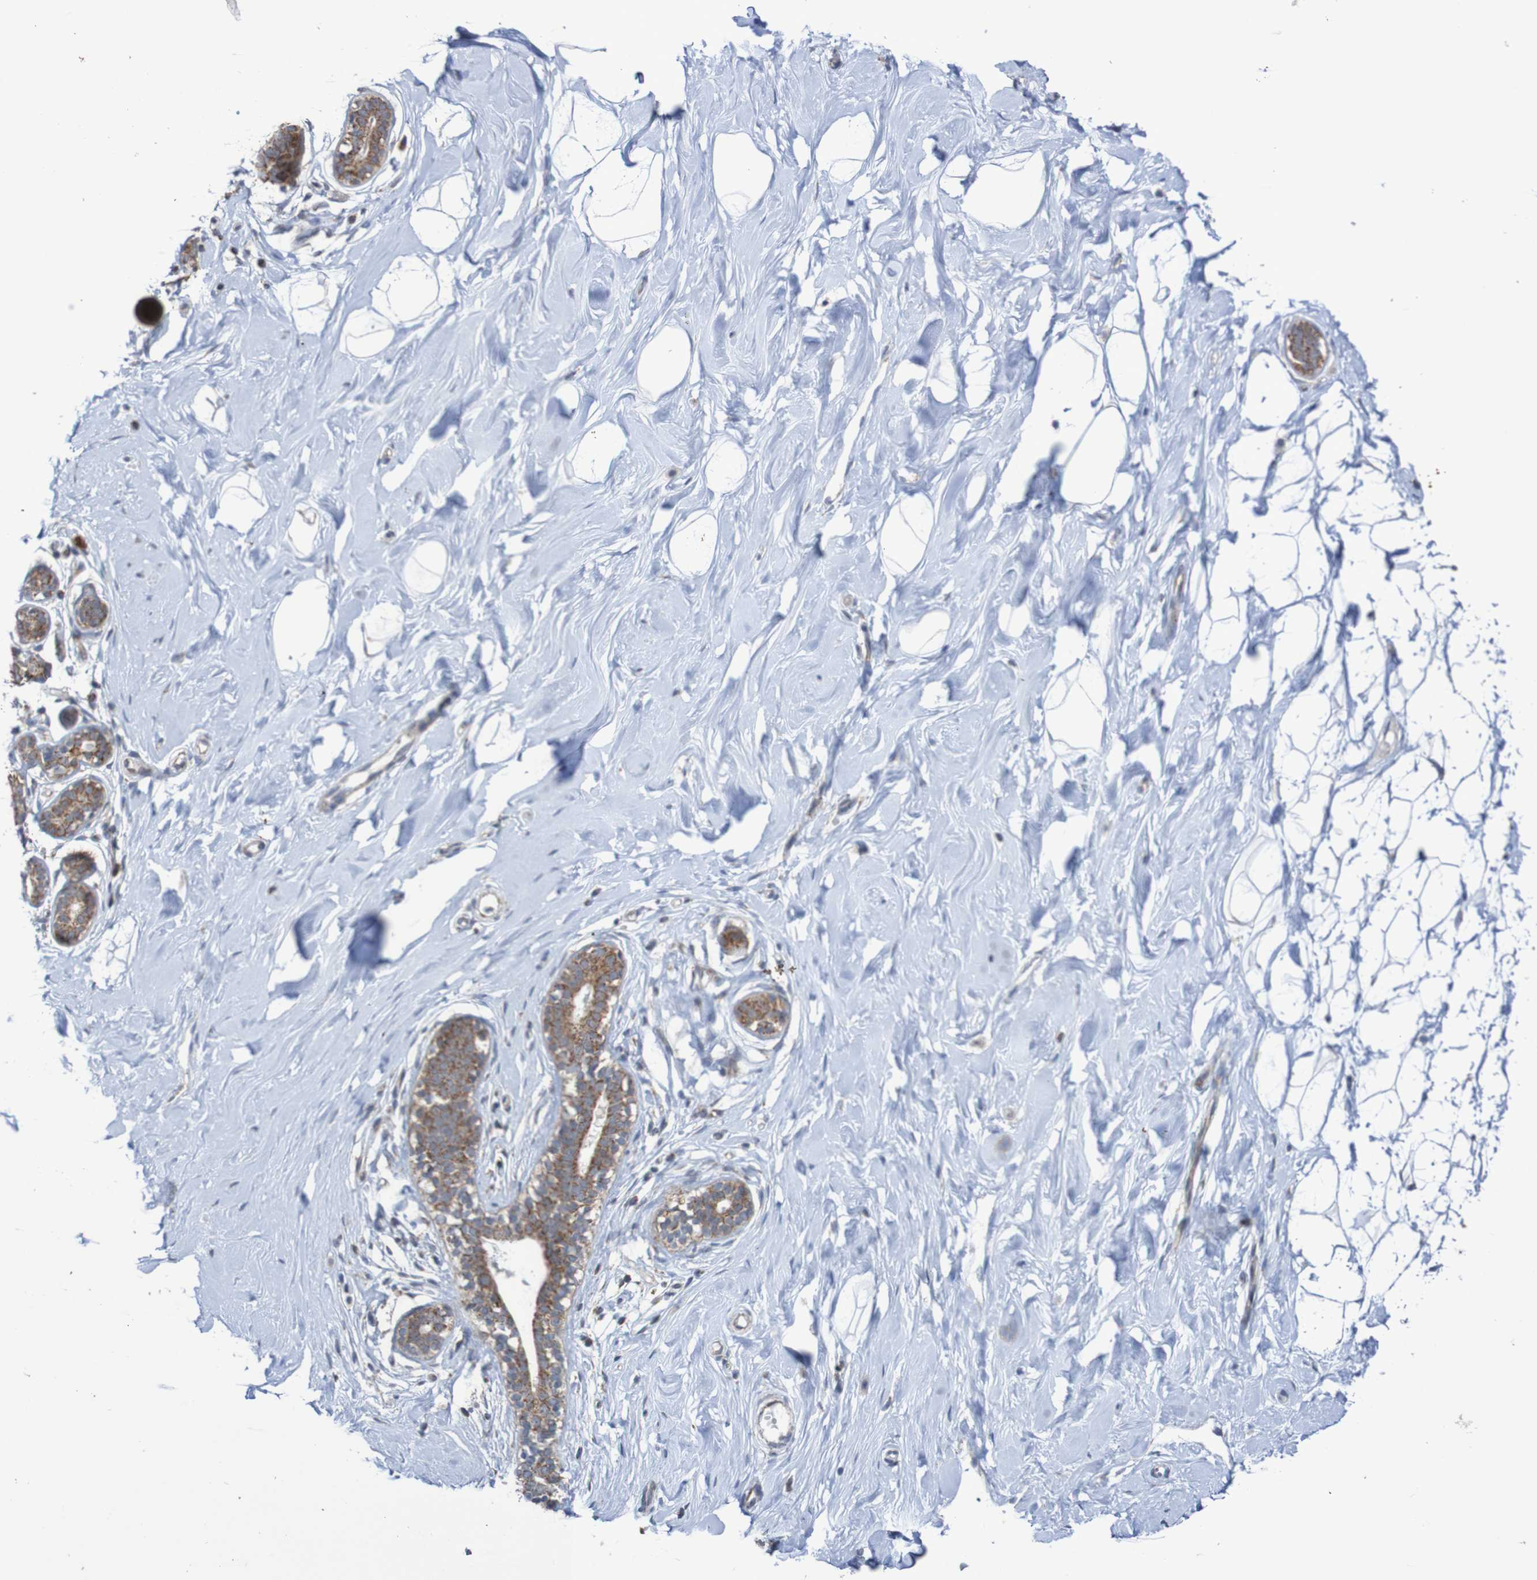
{"staining": {"intensity": "negative", "quantity": "none", "location": "none"}, "tissue": "breast", "cell_type": "Adipocytes", "image_type": "normal", "snomed": [{"axis": "morphology", "description": "Normal tissue, NOS"}, {"axis": "topography", "description": "Breast"}], "caption": "IHC micrograph of normal human breast stained for a protein (brown), which displays no expression in adipocytes.", "gene": "DVL1", "patient": {"sex": "female", "age": 23}}